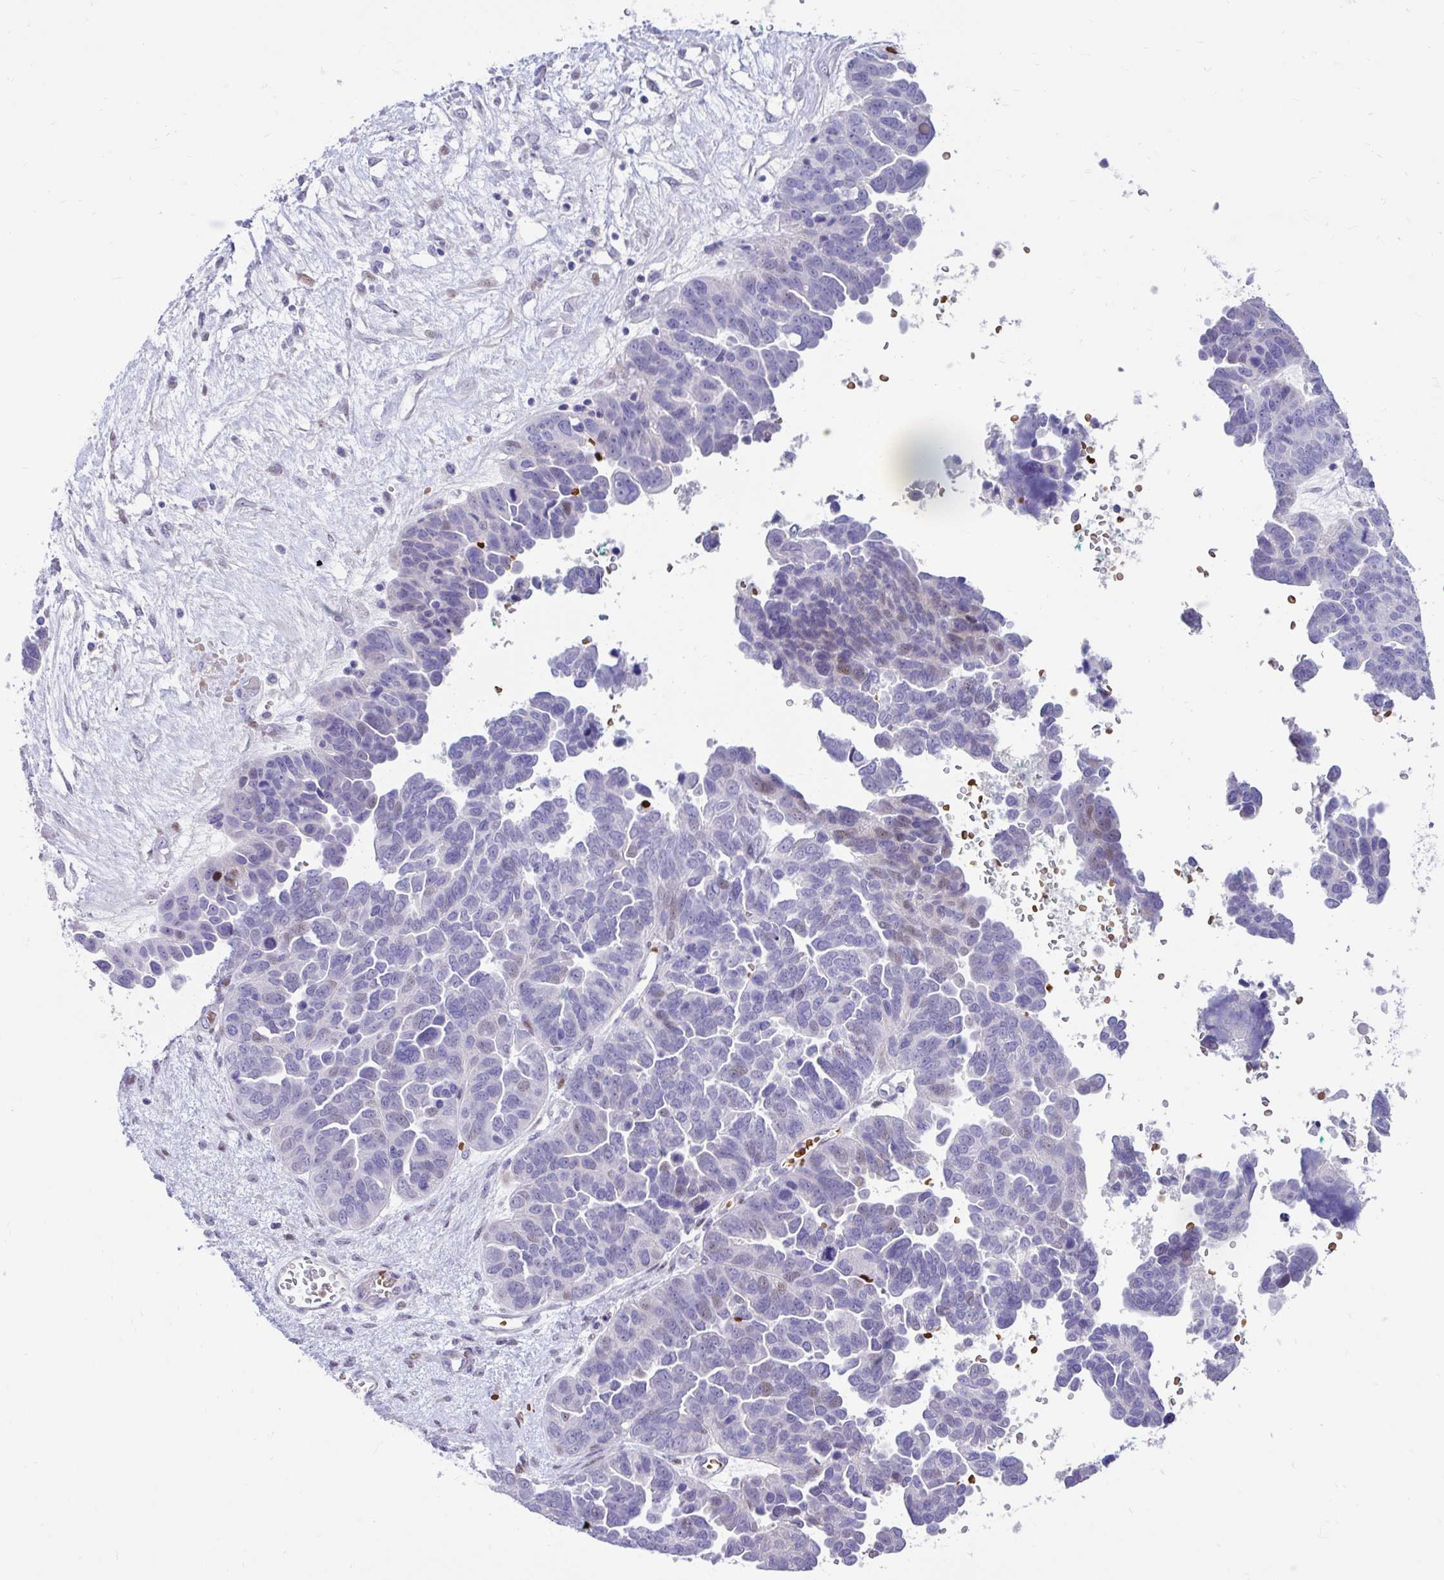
{"staining": {"intensity": "weak", "quantity": "<25%", "location": "nuclear"}, "tissue": "ovarian cancer", "cell_type": "Tumor cells", "image_type": "cancer", "snomed": [{"axis": "morphology", "description": "Cystadenocarcinoma, serous, NOS"}, {"axis": "topography", "description": "Ovary"}], "caption": "Tumor cells are negative for brown protein staining in ovarian cancer (serous cystadenocarcinoma).", "gene": "NHLH2", "patient": {"sex": "female", "age": 64}}